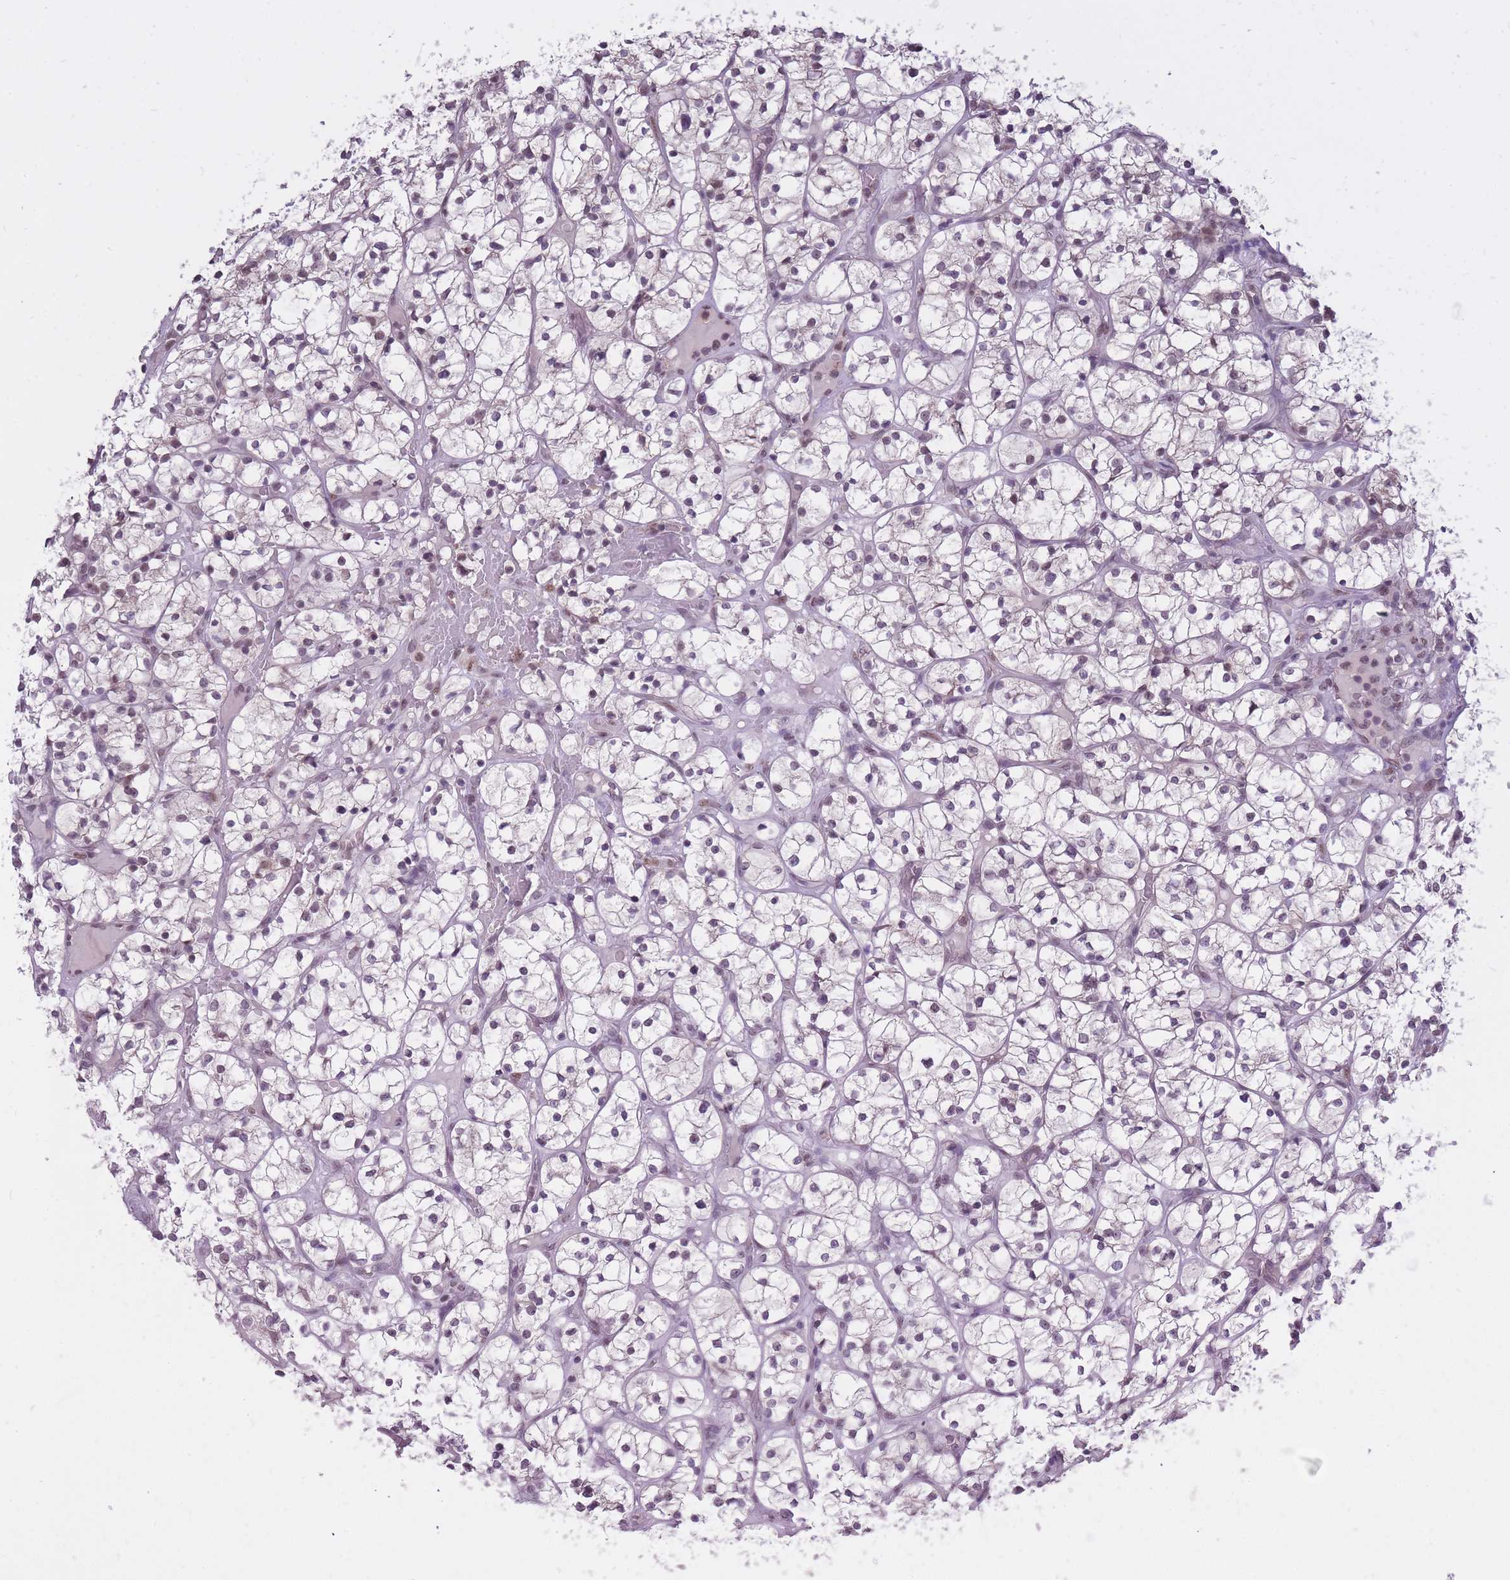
{"staining": {"intensity": "weak", "quantity": "25%-75%", "location": "nuclear"}, "tissue": "renal cancer", "cell_type": "Tumor cells", "image_type": "cancer", "snomed": [{"axis": "morphology", "description": "Adenocarcinoma, NOS"}, {"axis": "topography", "description": "Kidney"}], "caption": "Protein analysis of renal cancer (adenocarcinoma) tissue displays weak nuclear positivity in about 25%-75% of tumor cells. (IHC, brightfield microscopy, high magnification).", "gene": "TIGD1", "patient": {"sex": "female", "age": 64}}